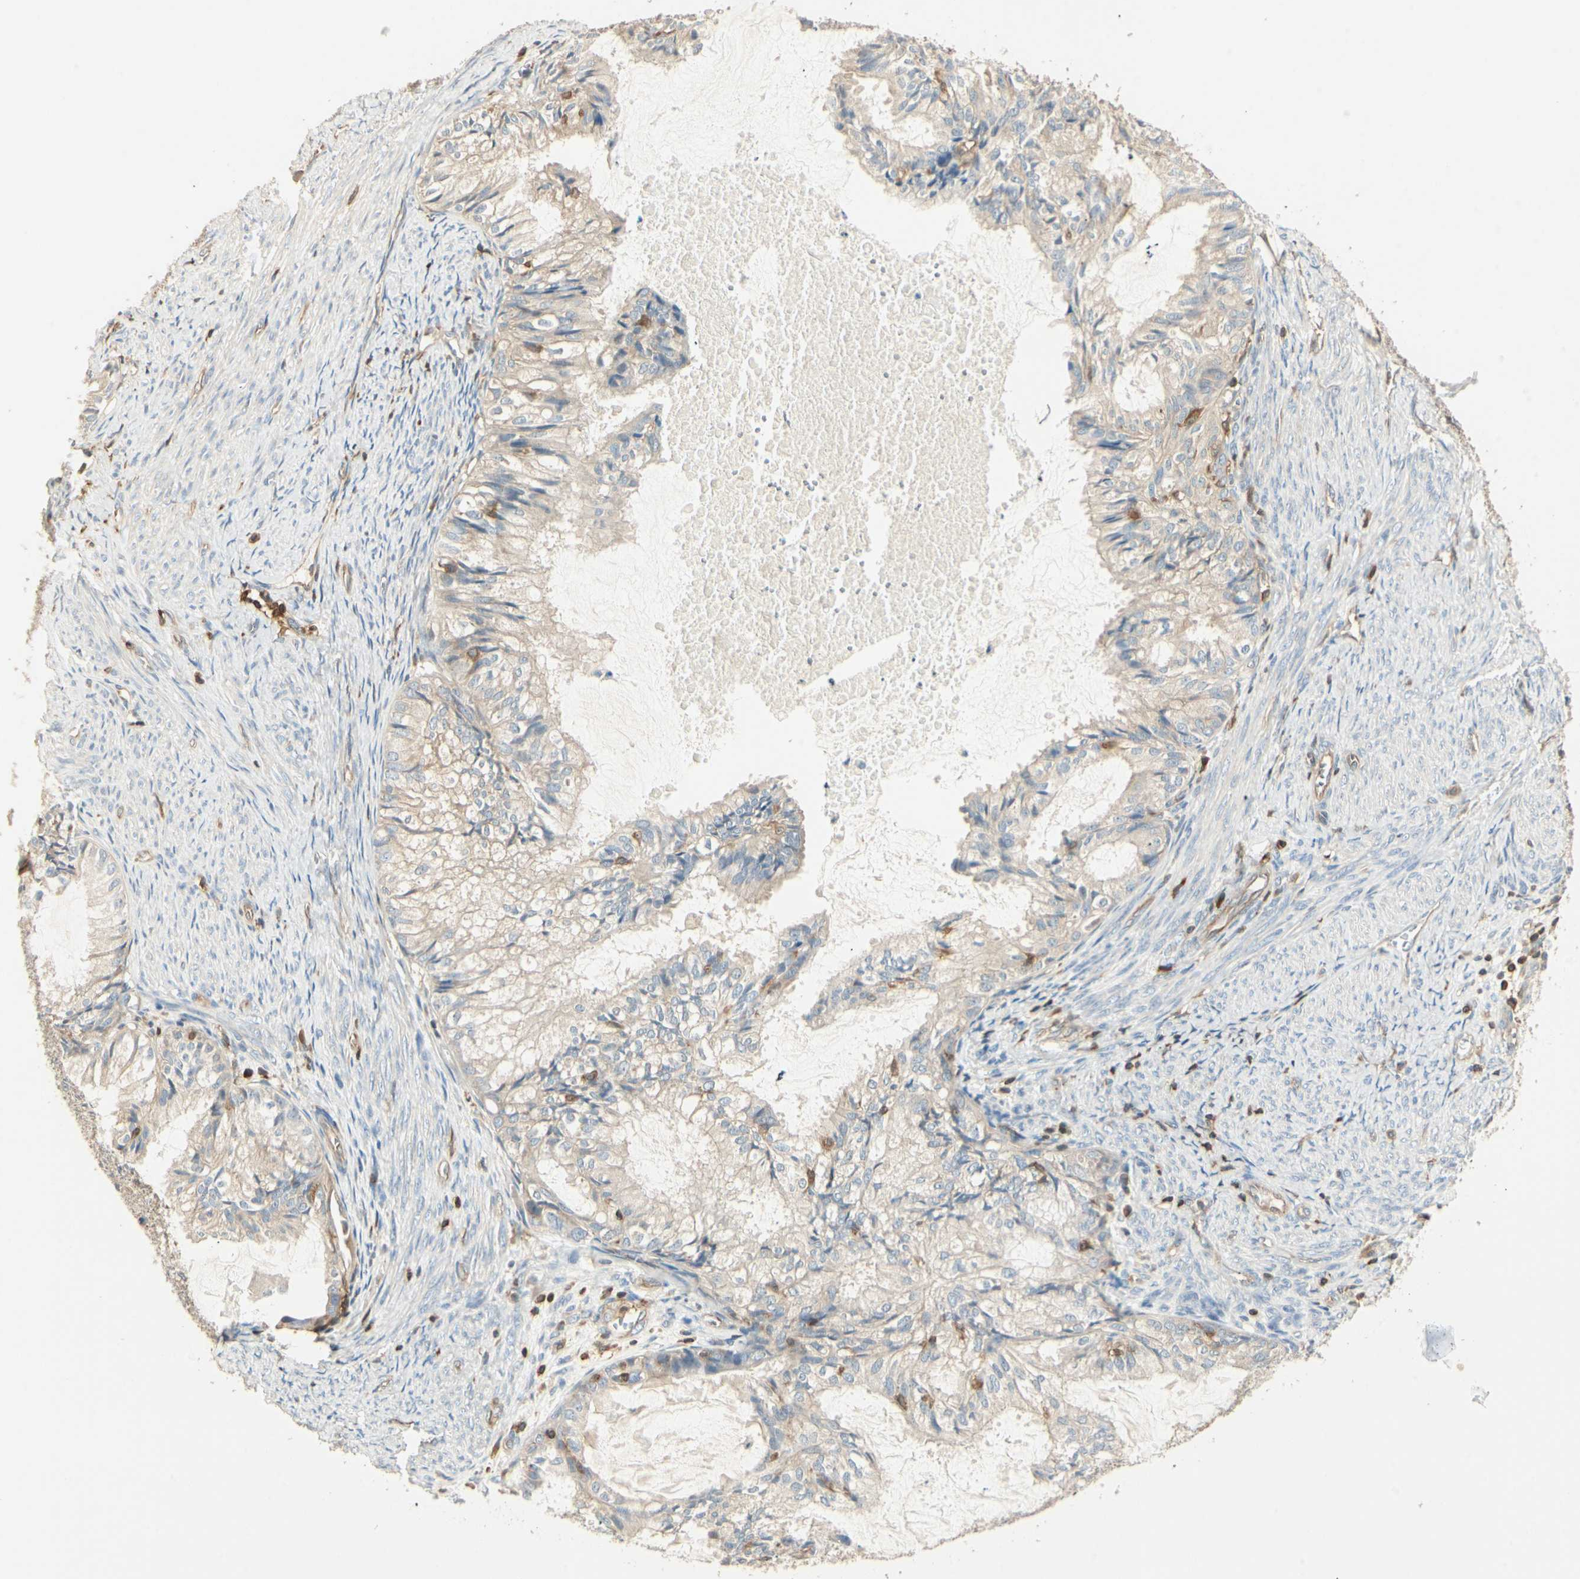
{"staining": {"intensity": "weak", "quantity": ">75%", "location": "cytoplasmic/membranous"}, "tissue": "cervical cancer", "cell_type": "Tumor cells", "image_type": "cancer", "snomed": [{"axis": "morphology", "description": "Normal tissue, NOS"}, {"axis": "morphology", "description": "Adenocarcinoma, NOS"}, {"axis": "topography", "description": "Cervix"}, {"axis": "topography", "description": "Endometrium"}], "caption": "Protein staining reveals weak cytoplasmic/membranous staining in approximately >75% of tumor cells in adenocarcinoma (cervical). The protein of interest is shown in brown color, while the nuclei are stained blue.", "gene": "CRLF3", "patient": {"sex": "female", "age": 86}}